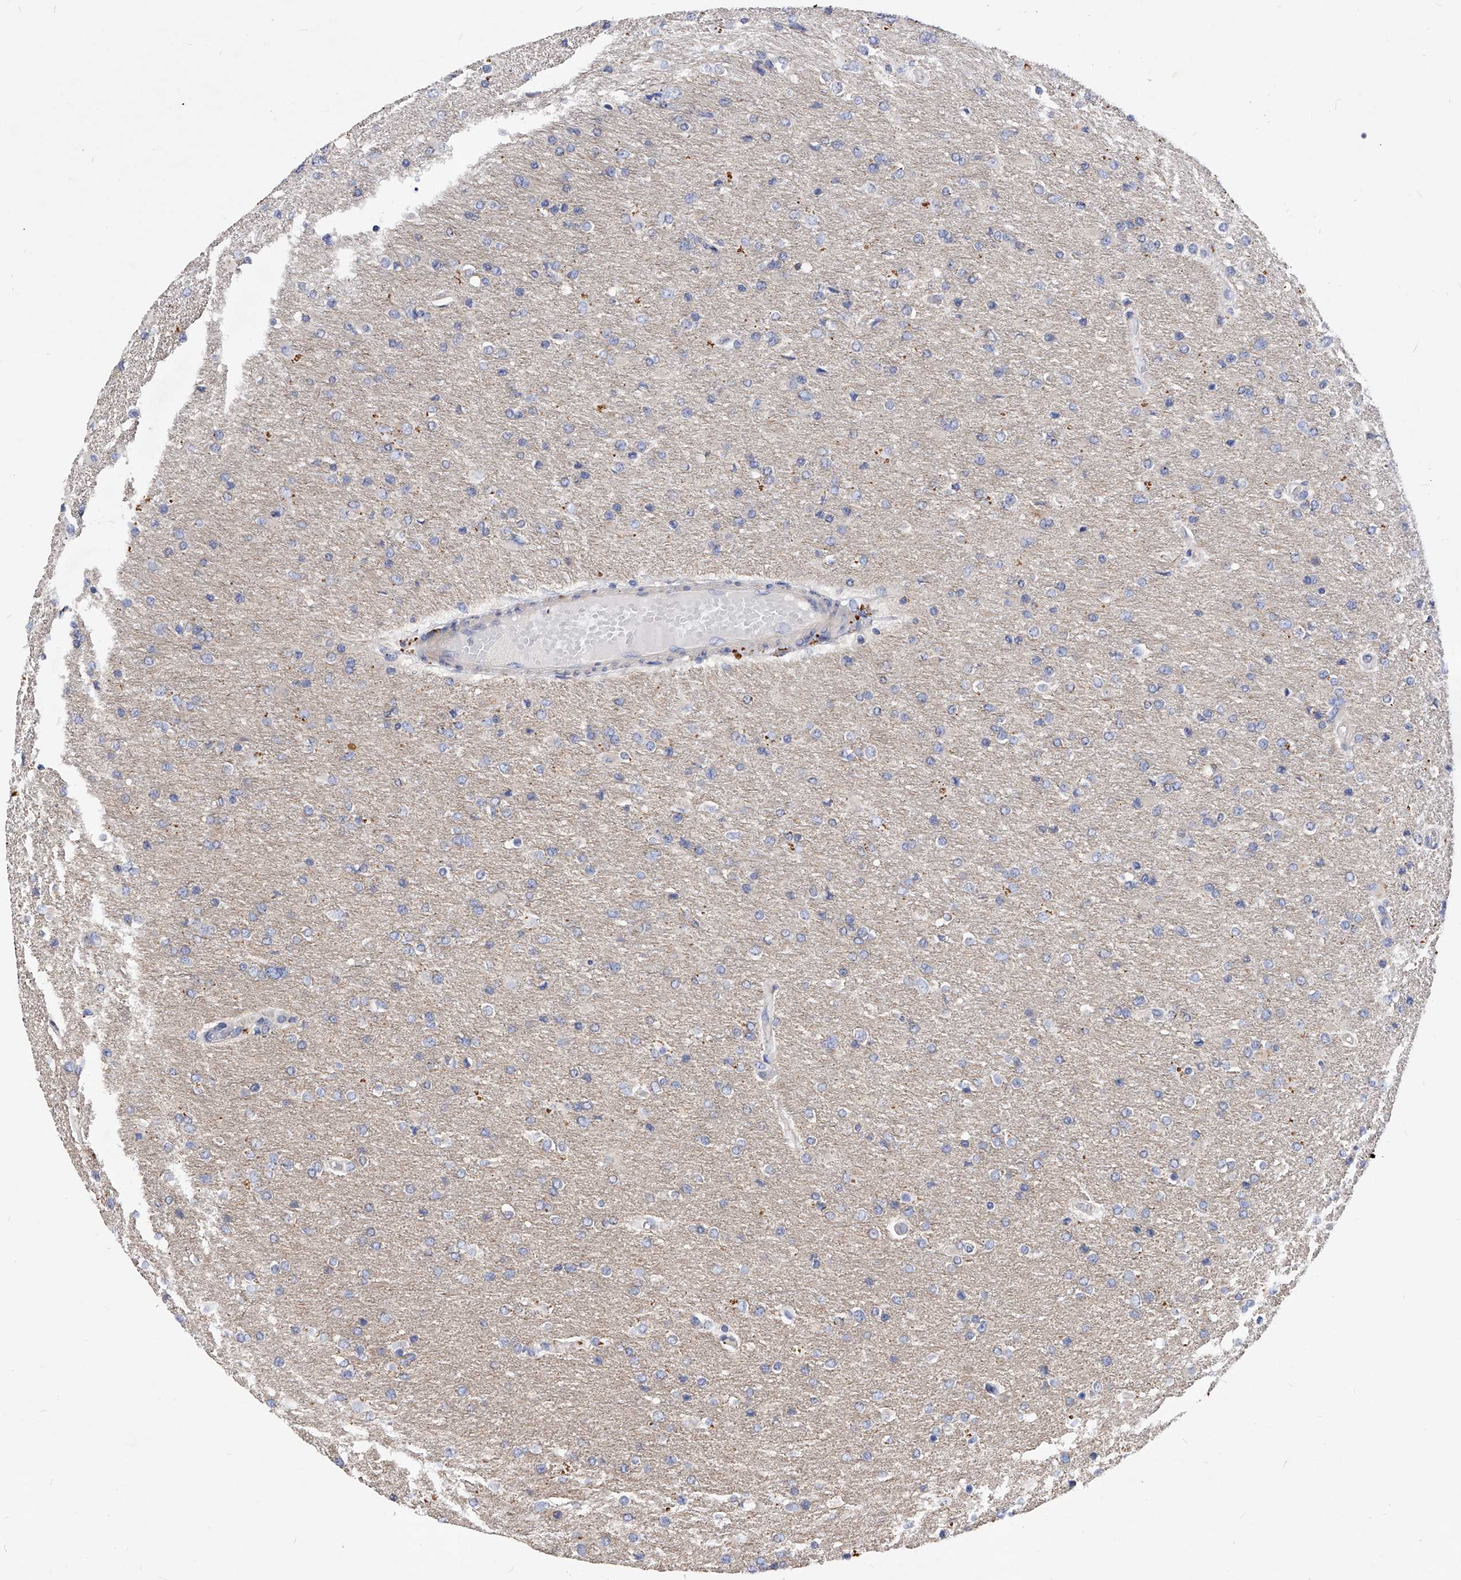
{"staining": {"intensity": "negative", "quantity": "none", "location": "none"}, "tissue": "glioma", "cell_type": "Tumor cells", "image_type": "cancer", "snomed": [{"axis": "morphology", "description": "Glioma, malignant, High grade"}, {"axis": "topography", "description": "Cerebral cortex"}], "caption": "IHC of human malignant glioma (high-grade) shows no positivity in tumor cells.", "gene": "PPP5C", "patient": {"sex": "female", "age": 36}}